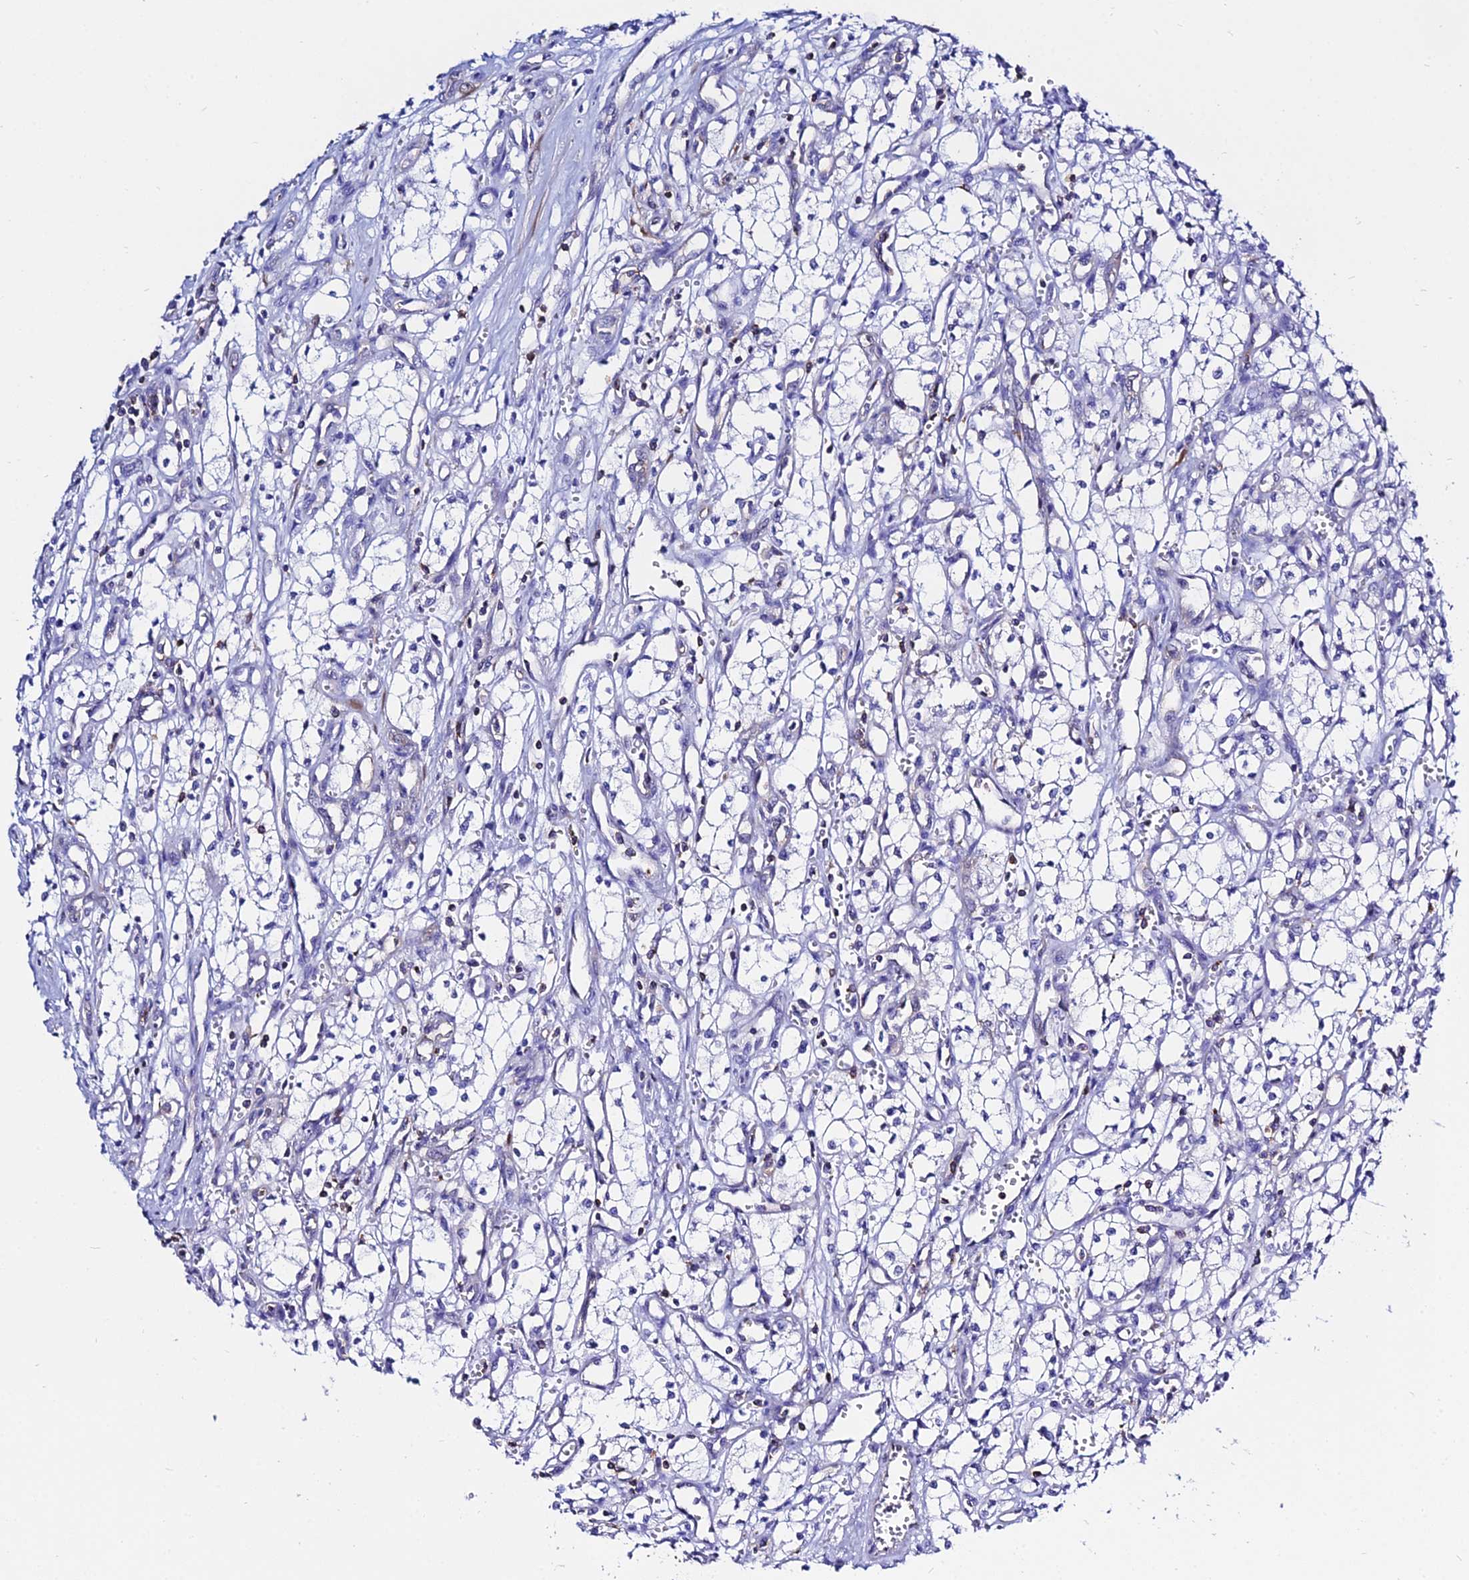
{"staining": {"intensity": "negative", "quantity": "none", "location": "none"}, "tissue": "renal cancer", "cell_type": "Tumor cells", "image_type": "cancer", "snomed": [{"axis": "morphology", "description": "Adenocarcinoma, NOS"}, {"axis": "topography", "description": "Kidney"}], "caption": "Tumor cells show no significant protein staining in renal cancer.", "gene": "S100A16", "patient": {"sex": "male", "age": 59}}